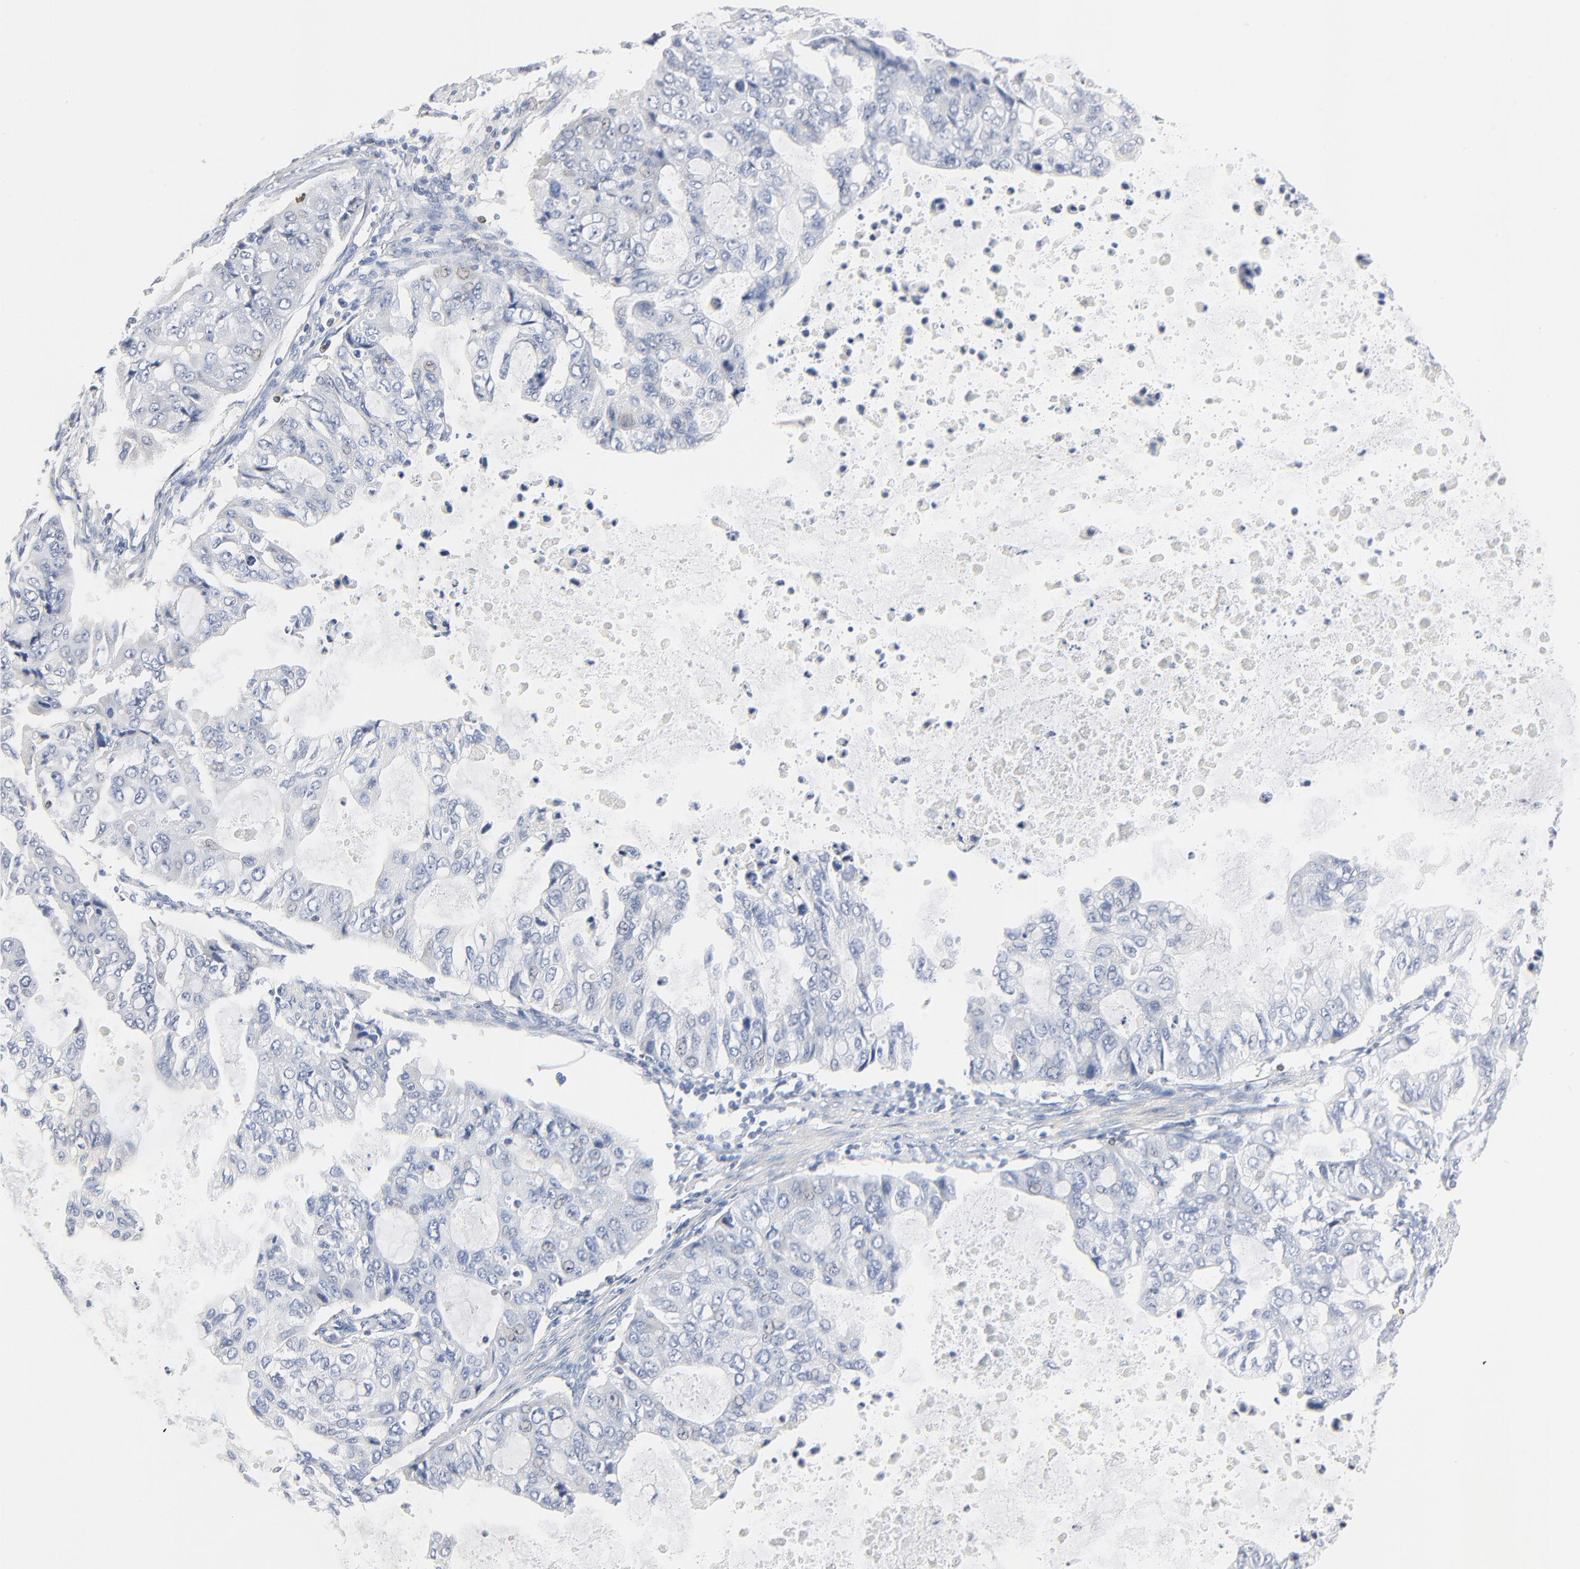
{"staining": {"intensity": "negative", "quantity": "none", "location": "none"}, "tissue": "stomach cancer", "cell_type": "Tumor cells", "image_type": "cancer", "snomed": [{"axis": "morphology", "description": "Adenocarcinoma, NOS"}, {"axis": "topography", "description": "Stomach, upper"}], "caption": "Image shows no protein expression in tumor cells of stomach cancer tissue.", "gene": "GZMB", "patient": {"sex": "female", "age": 52}}